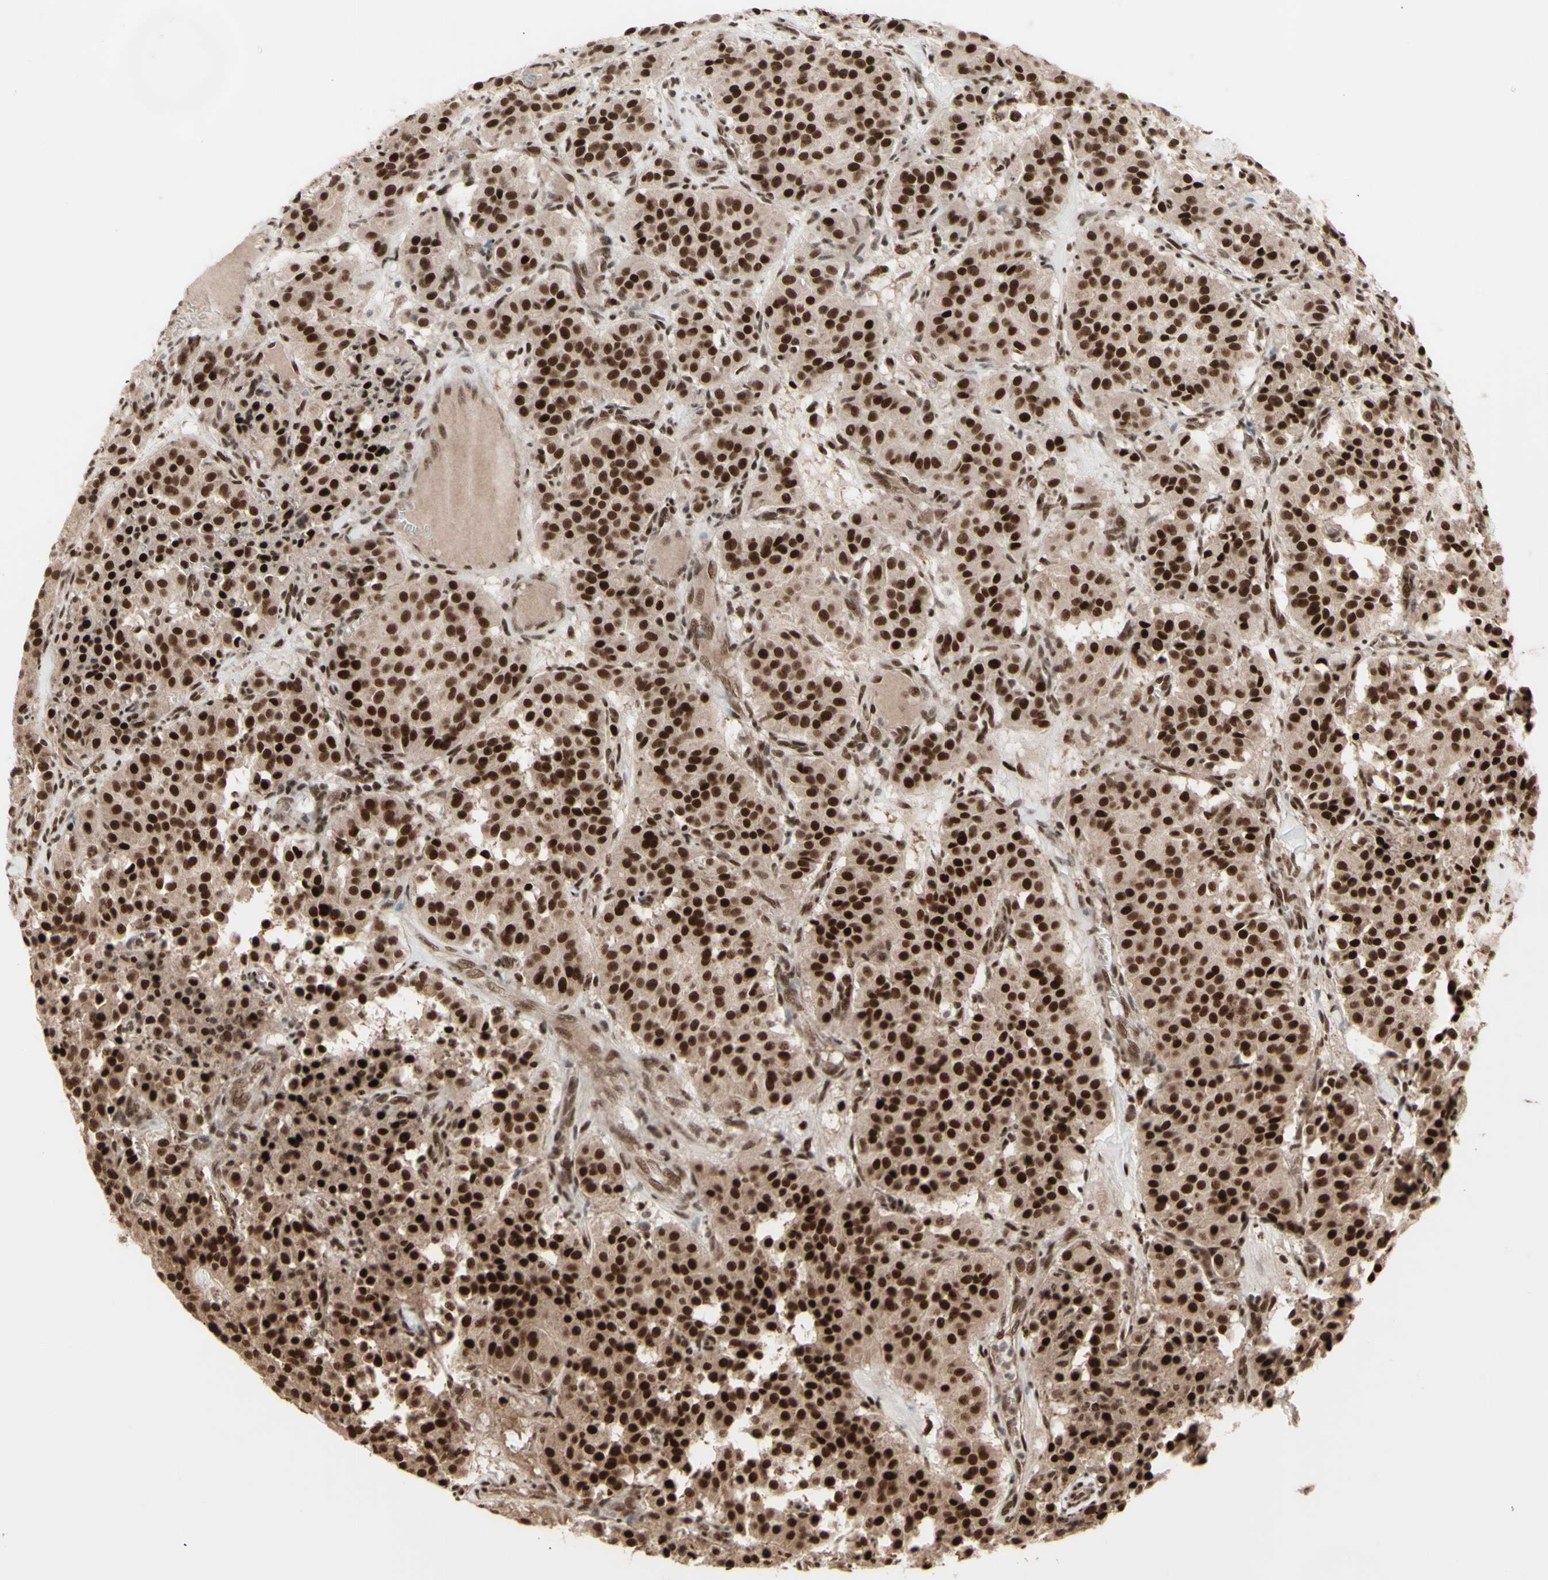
{"staining": {"intensity": "strong", "quantity": ">75%", "location": "cytoplasmic/membranous,nuclear"}, "tissue": "carcinoid", "cell_type": "Tumor cells", "image_type": "cancer", "snomed": [{"axis": "morphology", "description": "Carcinoid, malignant, NOS"}, {"axis": "topography", "description": "Lung"}], "caption": "Protein positivity by IHC reveals strong cytoplasmic/membranous and nuclear staining in about >75% of tumor cells in malignant carcinoid.", "gene": "CBX1", "patient": {"sex": "male", "age": 30}}